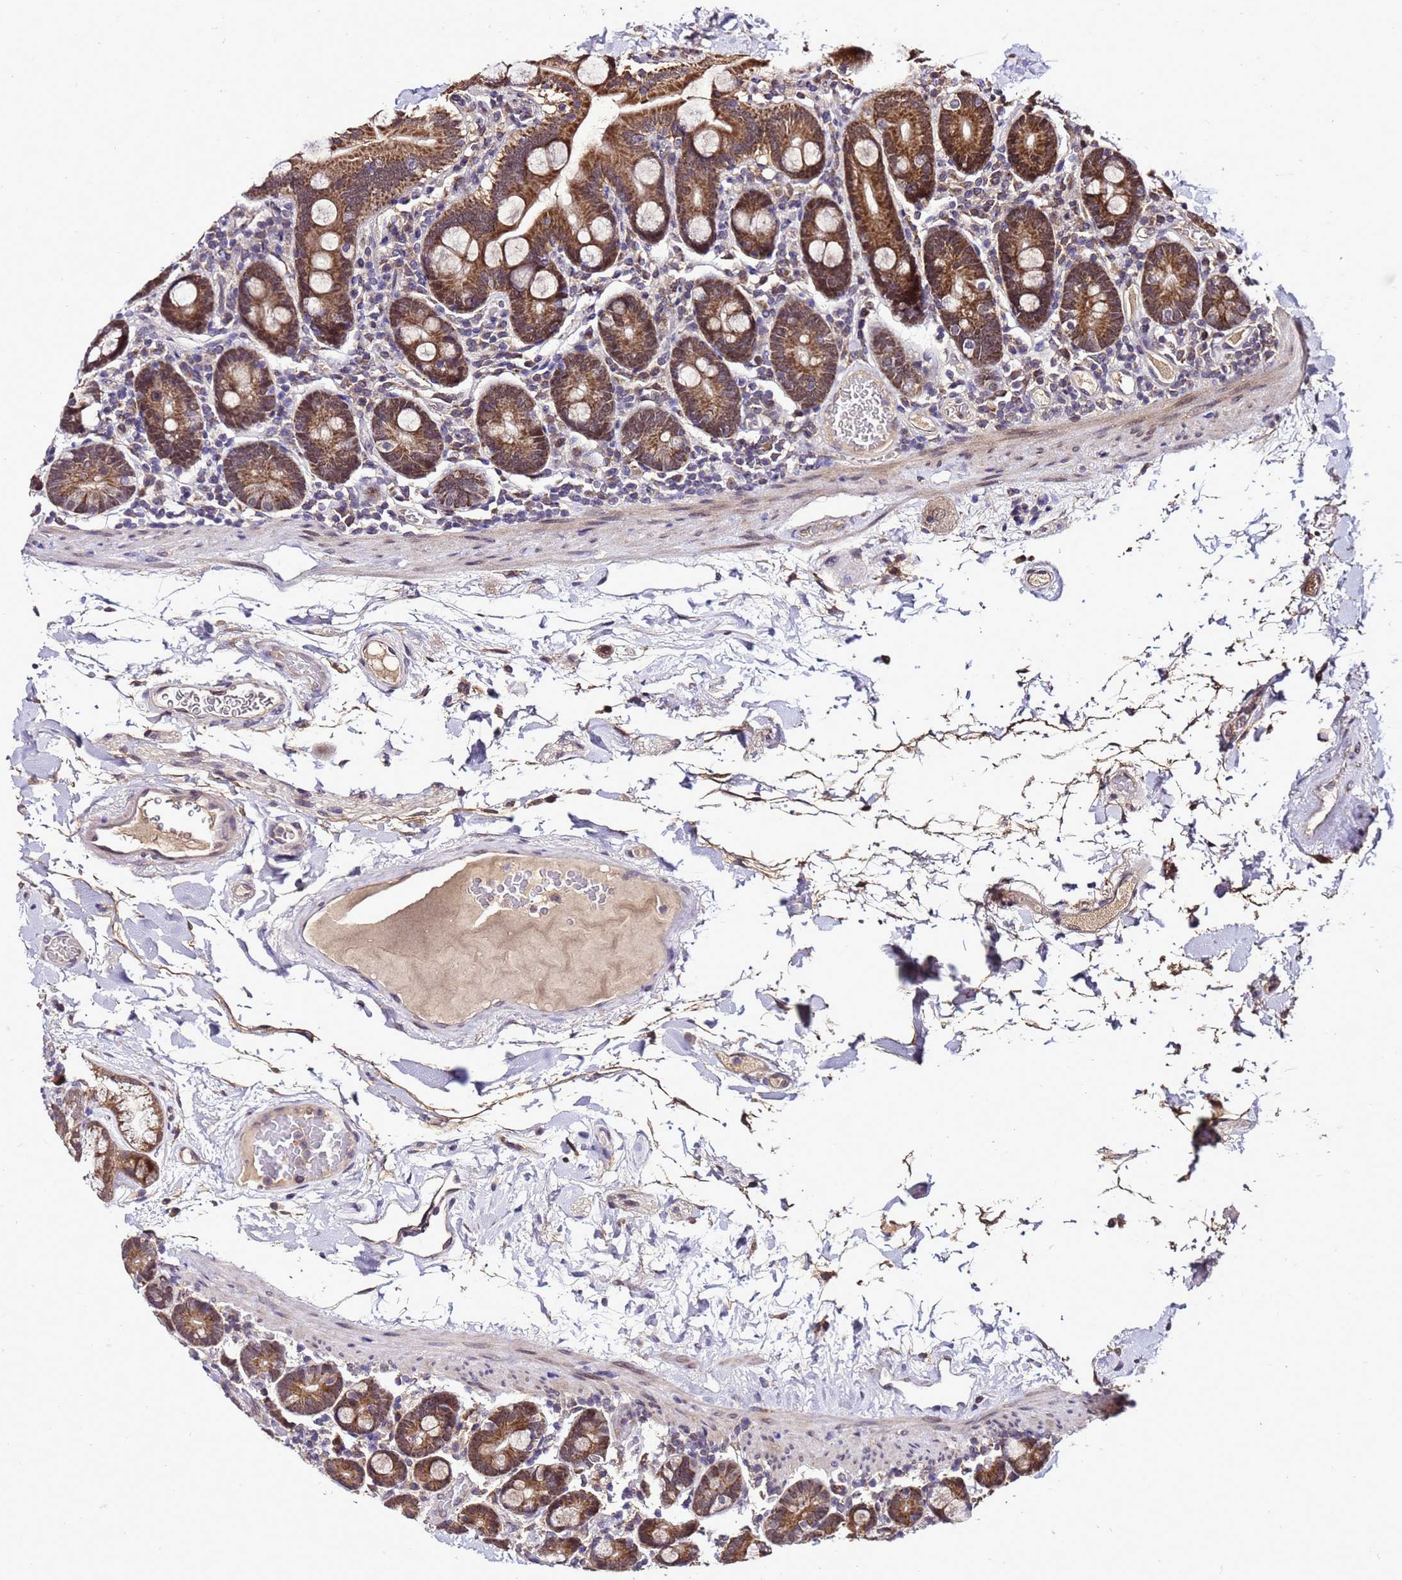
{"staining": {"intensity": "moderate", "quantity": ">75%", "location": "cytoplasmic/membranous"}, "tissue": "duodenum", "cell_type": "Glandular cells", "image_type": "normal", "snomed": [{"axis": "morphology", "description": "Normal tissue, NOS"}, {"axis": "topography", "description": "Duodenum"}], "caption": "The image demonstrates a brown stain indicating the presence of a protein in the cytoplasmic/membranous of glandular cells in duodenum. (DAB IHC, brown staining for protein, blue staining for nuclei).", "gene": "ZNF329", "patient": {"sex": "male", "age": 55}}